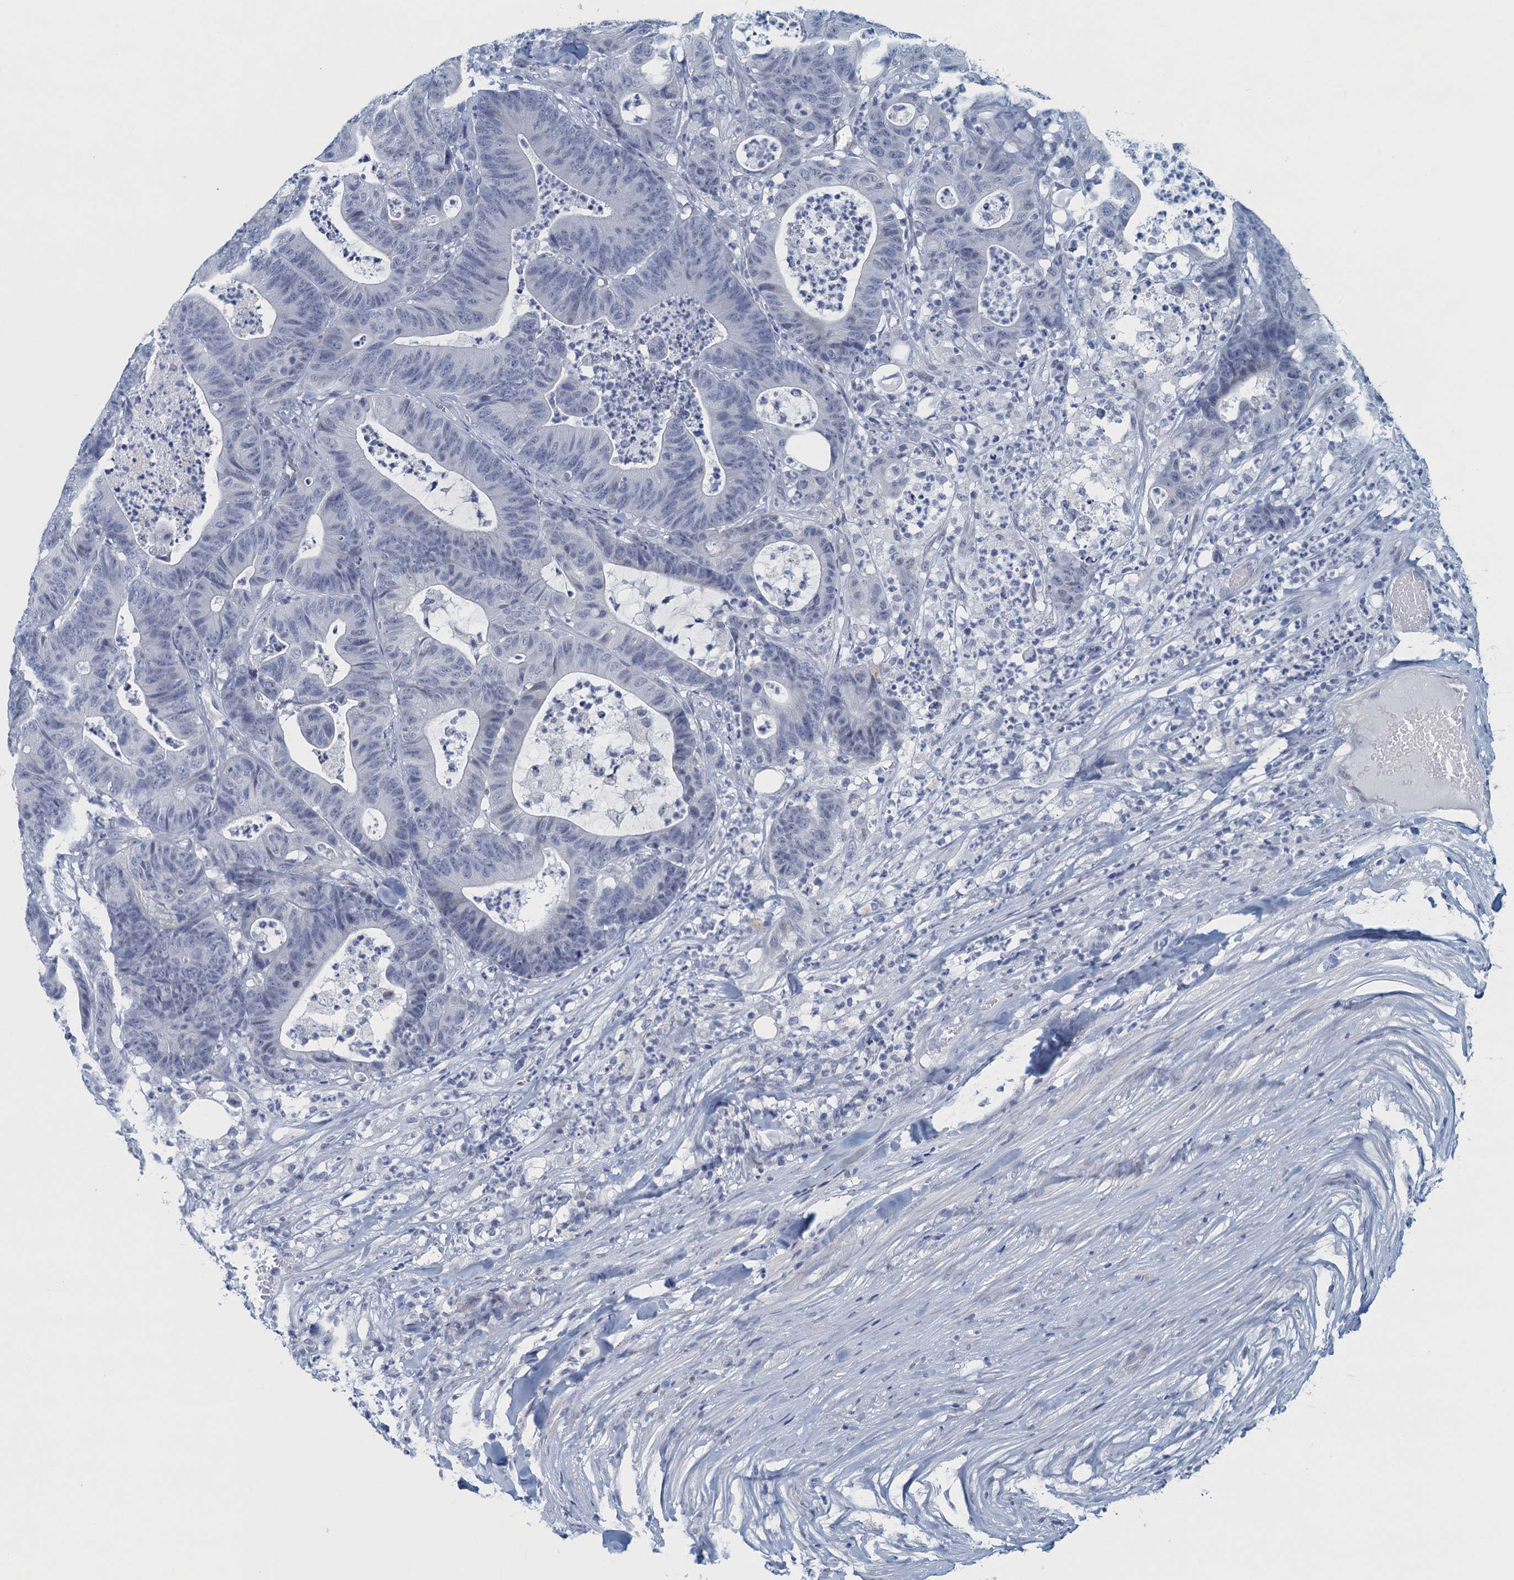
{"staining": {"intensity": "negative", "quantity": "none", "location": "none"}, "tissue": "colorectal cancer", "cell_type": "Tumor cells", "image_type": "cancer", "snomed": [{"axis": "morphology", "description": "Adenocarcinoma, NOS"}, {"axis": "topography", "description": "Colon"}], "caption": "A high-resolution micrograph shows immunohistochemistry (IHC) staining of colorectal cancer (adenocarcinoma), which exhibits no significant staining in tumor cells.", "gene": "ENSG00000131152", "patient": {"sex": "female", "age": 84}}